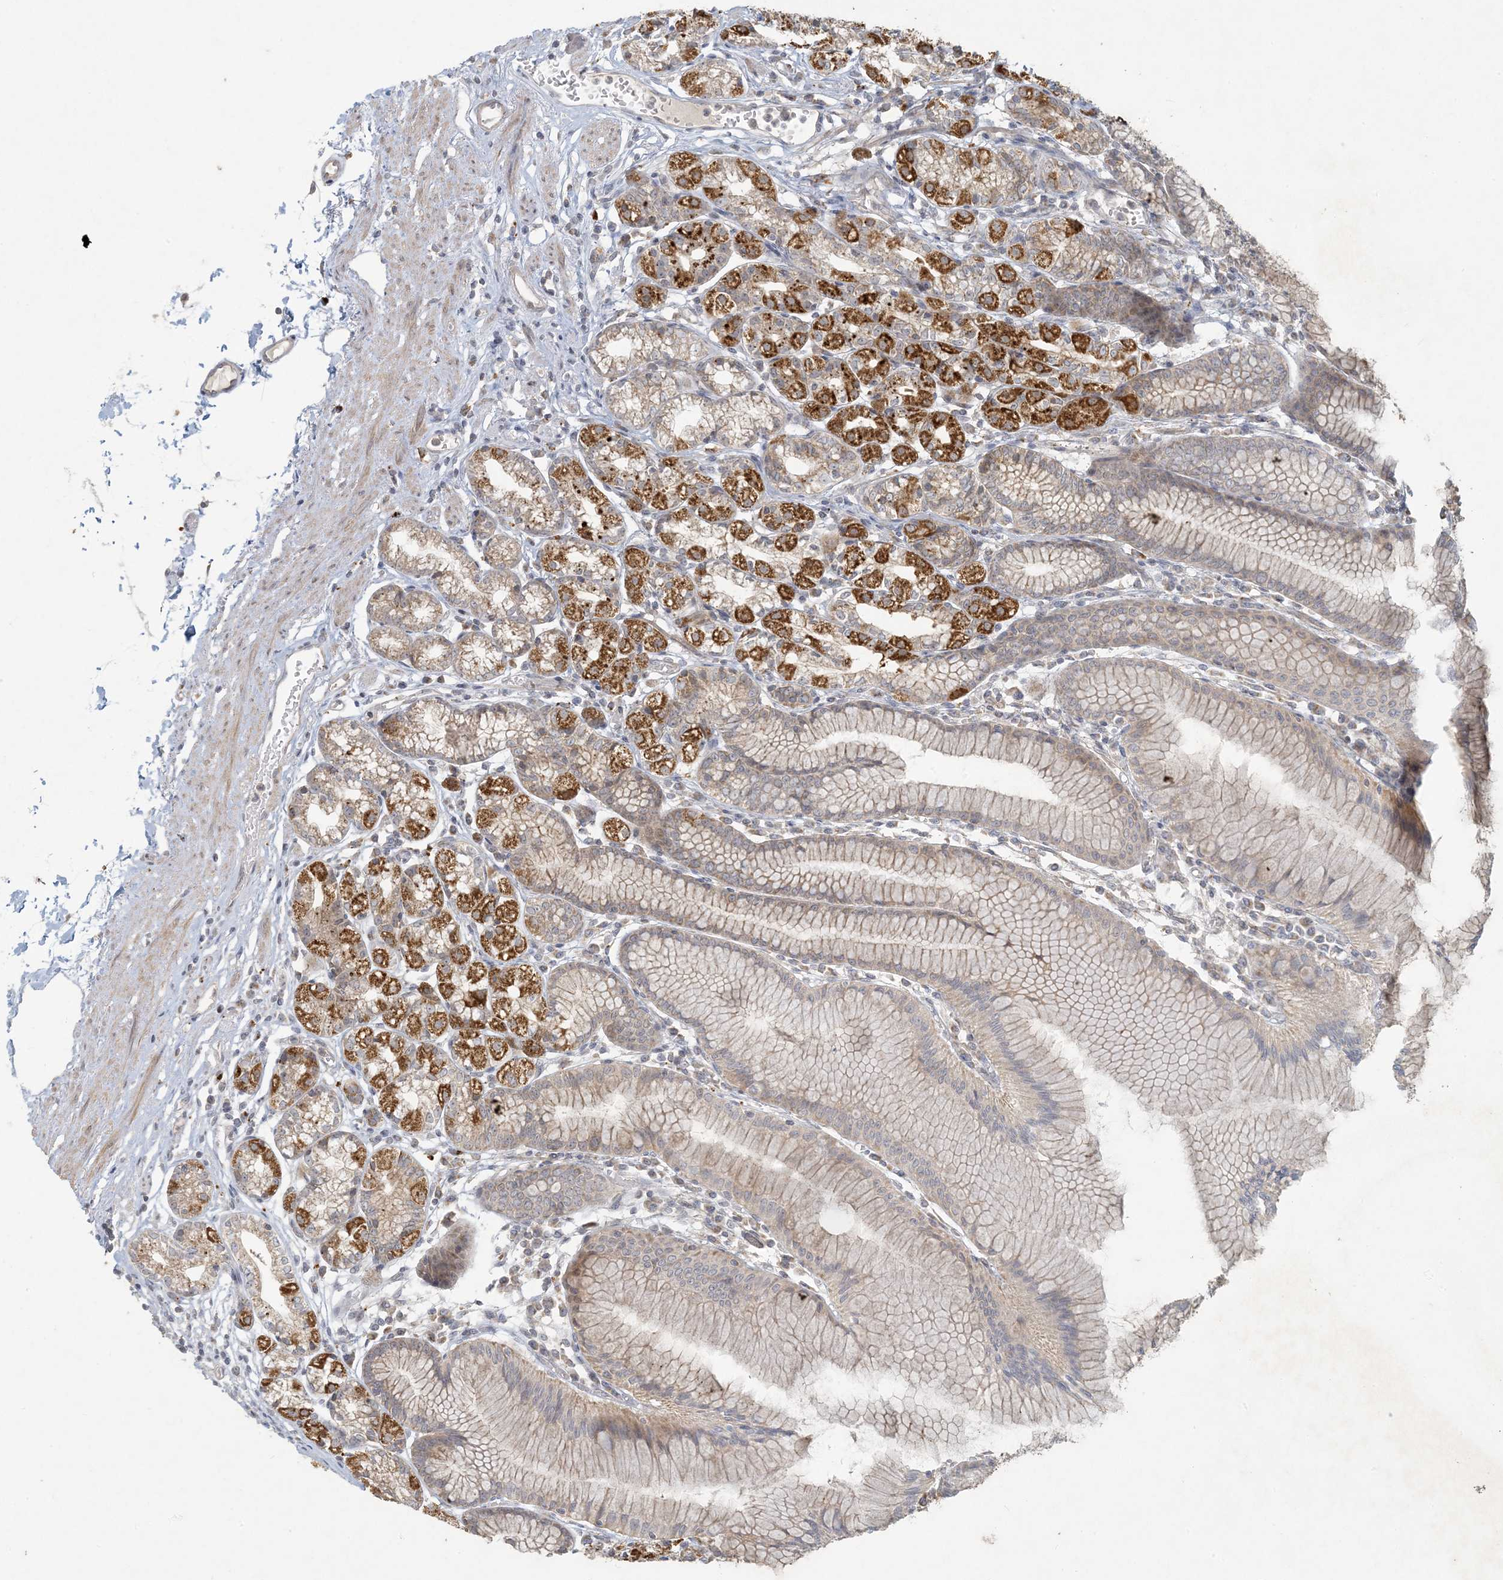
{"staining": {"intensity": "strong", "quantity": "25%-75%", "location": "cytoplasmic/membranous"}, "tissue": "stomach", "cell_type": "Glandular cells", "image_type": "normal", "snomed": [{"axis": "morphology", "description": "Normal tissue, NOS"}, {"axis": "topography", "description": "Stomach"}], "caption": "An immunohistochemistry (IHC) micrograph of unremarkable tissue is shown. Protein staining in brown shows strong cytoplasmic/membranous positivity in stomach within glandular cells. (DAB (3,3'-diaminobenzidine) = brown stain, brightfield microscopy at high magnification).", "gene": "MCAT", "patient": {"sex": "female", "age": 57}}